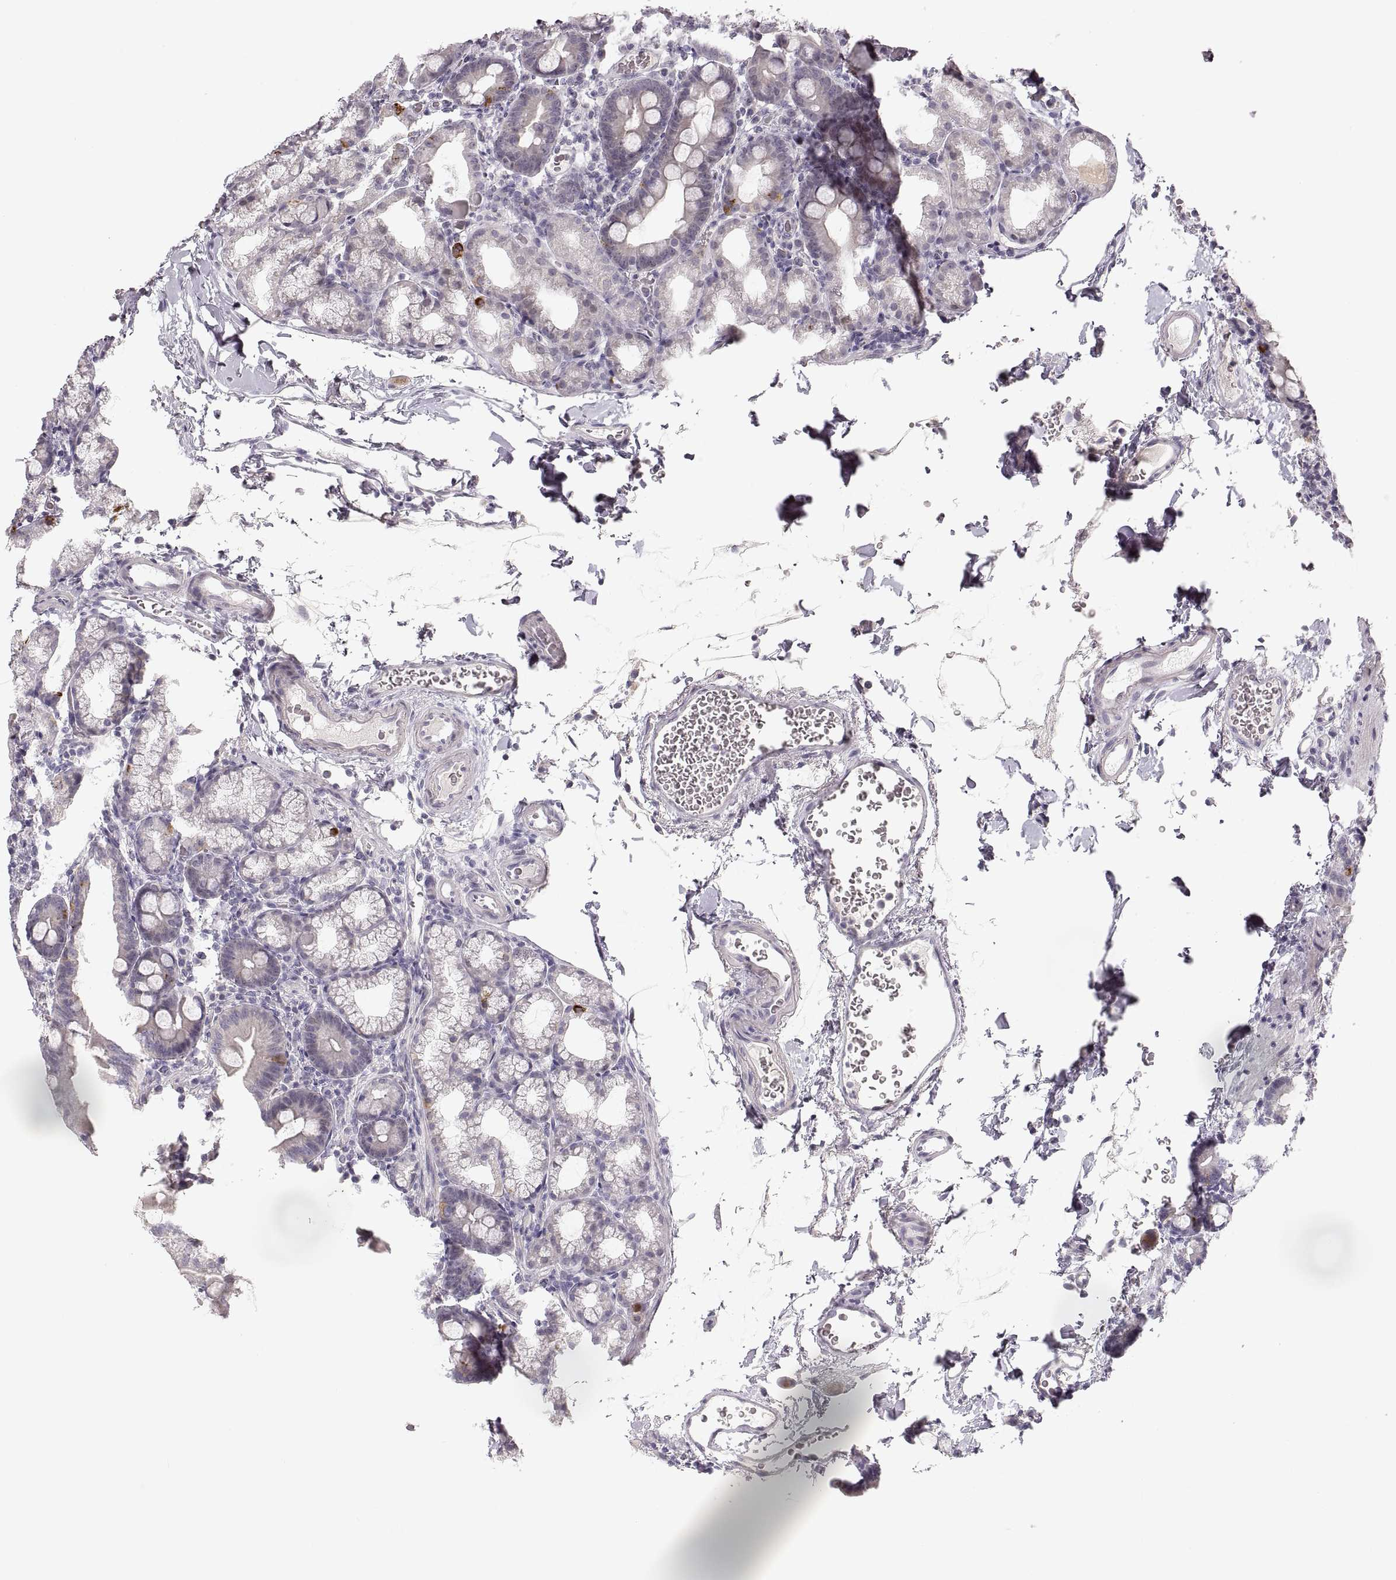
{"staining": {"intensity": "strong", "quantity": "<25%", "location": "cytoplasmic/membranous"}, "tissue": "duodenum", "cell_type": "Glandular cells", "image_type": "normal", "snomed": [{"axis": "morphology", "description": "Normal tissue, NOS"}, {"axis": "topography", "description": "Duodenum"}], "caption": "Glandular cells exhibit medium levels of strong cytoplasmic/membranous positivity in about <25% of cells in benign human duodenum.", "gene": "PCSK2", "patient": {"sex": "male", "age": 59}}